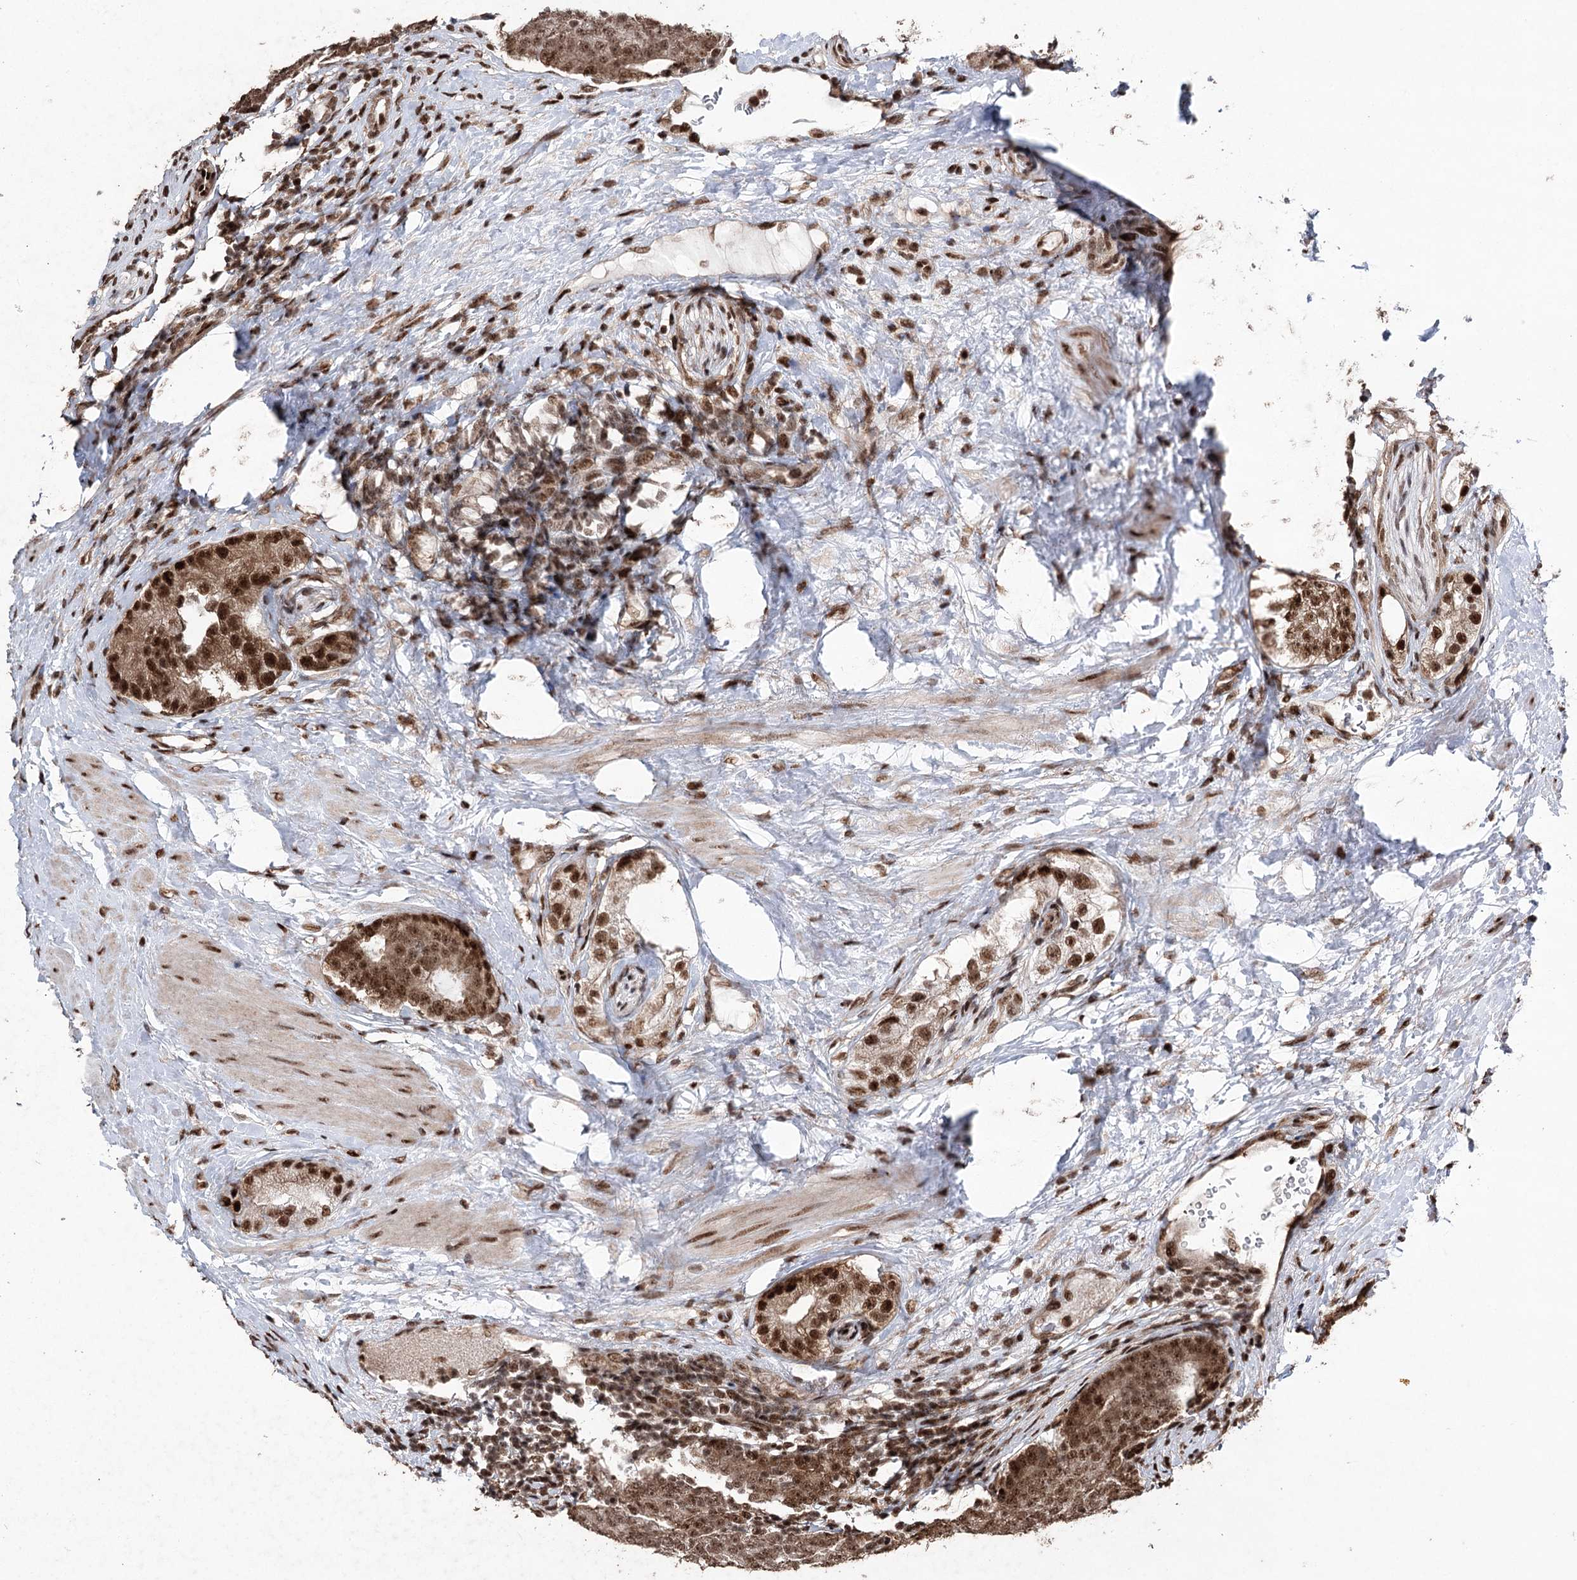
{"staining": {"intensity": "strong", "quantity": ">75%", "location": "cytoplasmic/membranous,nuclear"}, "tissue": "prostate cancer", "cell_type": "Tumor cells", "image_type": "cancer", "snomed": [{"axis": "morphology", "description": "Adenocarcinoma, High grade"}, {"axis": "topography", "description": "Prostate"}], "caption": "Human prostate cancer stained with a protein marker reveals strong staining in tumor cells.", "gene": "PDCD4", "patient": {"sex": "male", "age": 56}}